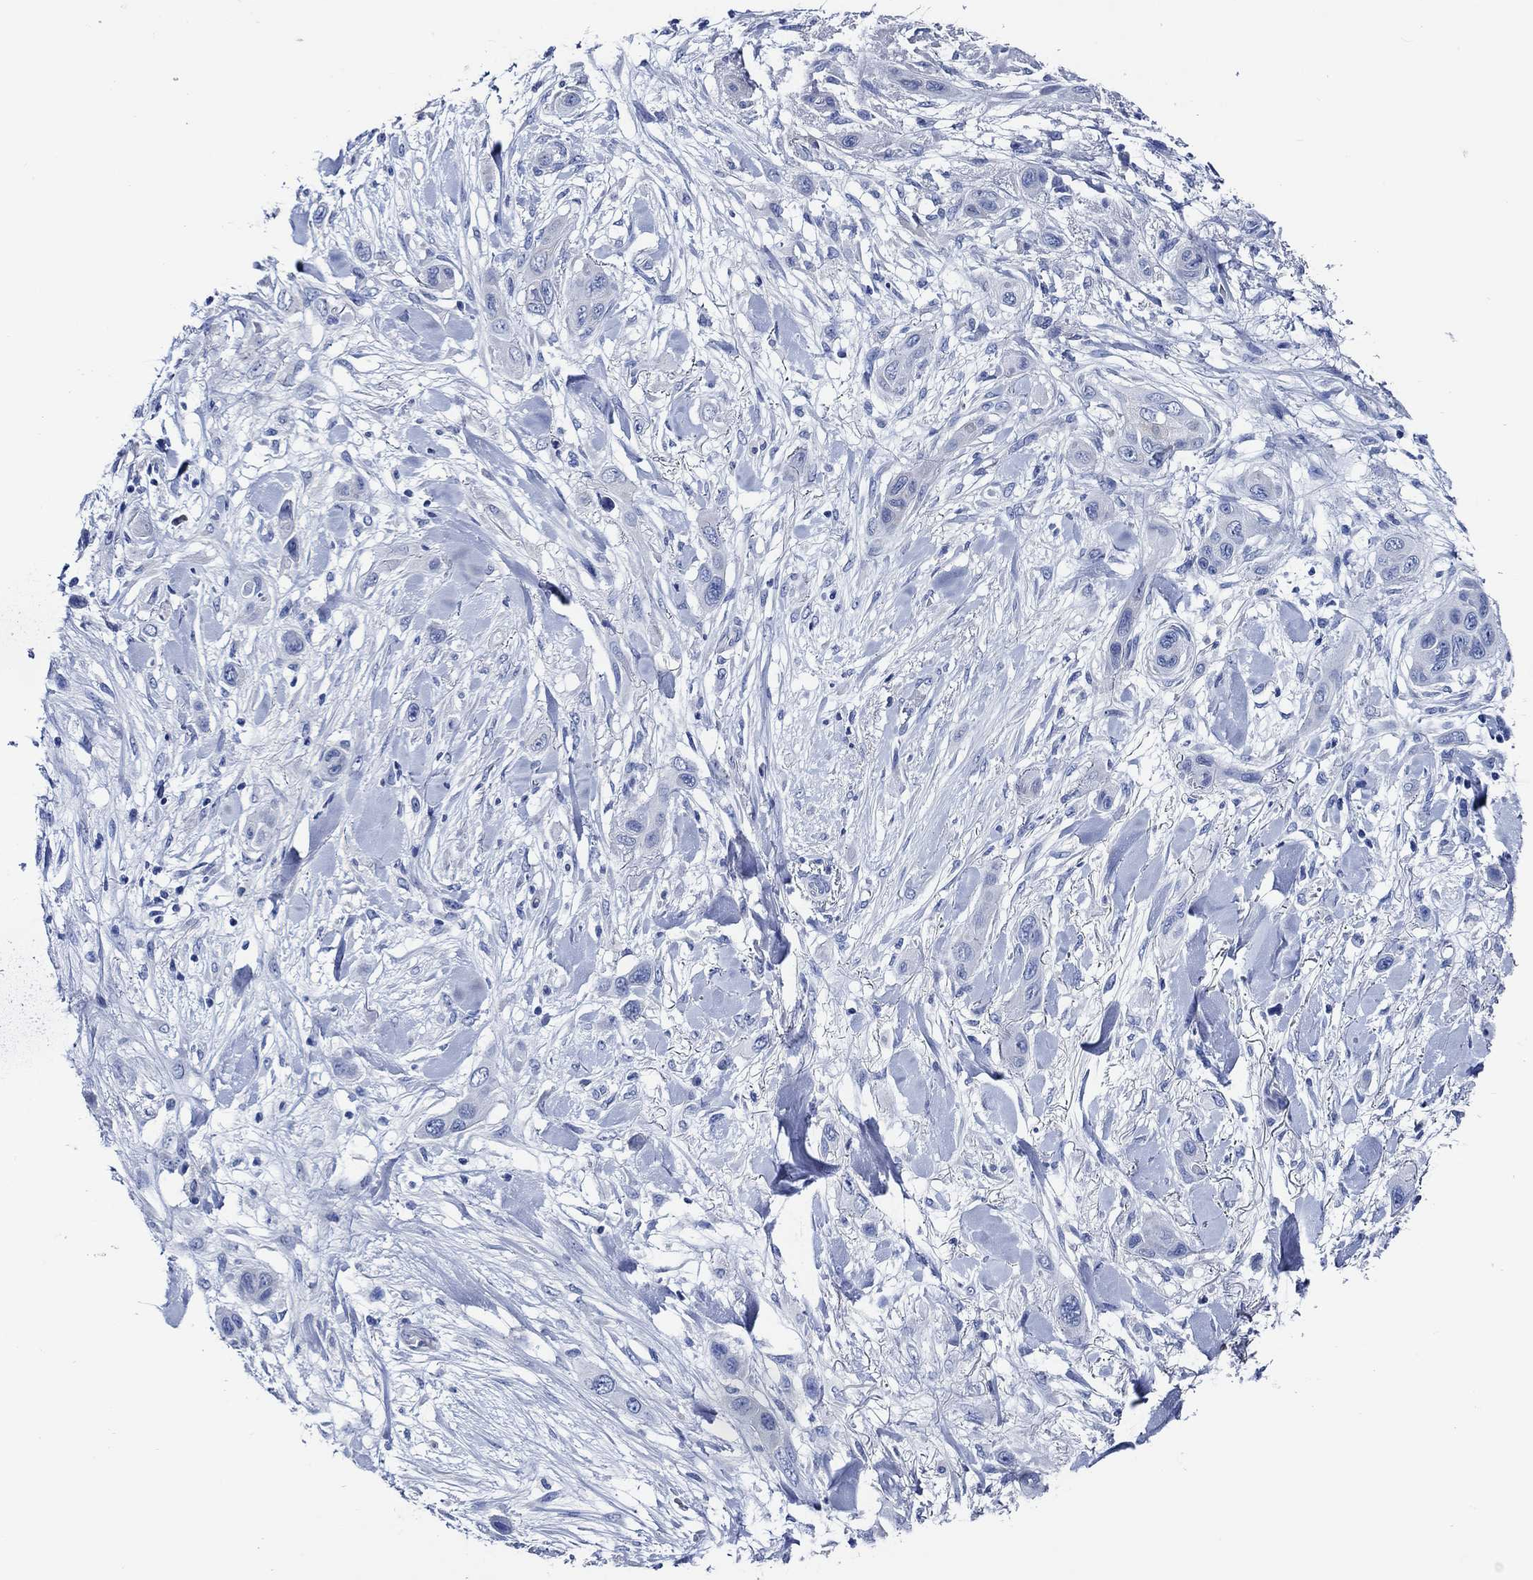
{"staining": {"intensity": "negative", "quantity": "none", "location": "none"}, "tissue": "skin cancer", "cell_type": "Tumor cells", "image_type": "cancer", "snomed": [{"axis": "morphology", "description": "Squamous cell carcinoma, NOS"}, {"axis": "topography", "description": "Skin"}], "caption": "Tumor cells show no significant protein staining in skin cancer.", "gene": "WDR62", "patient": {"sex": "male", "age": 79}}